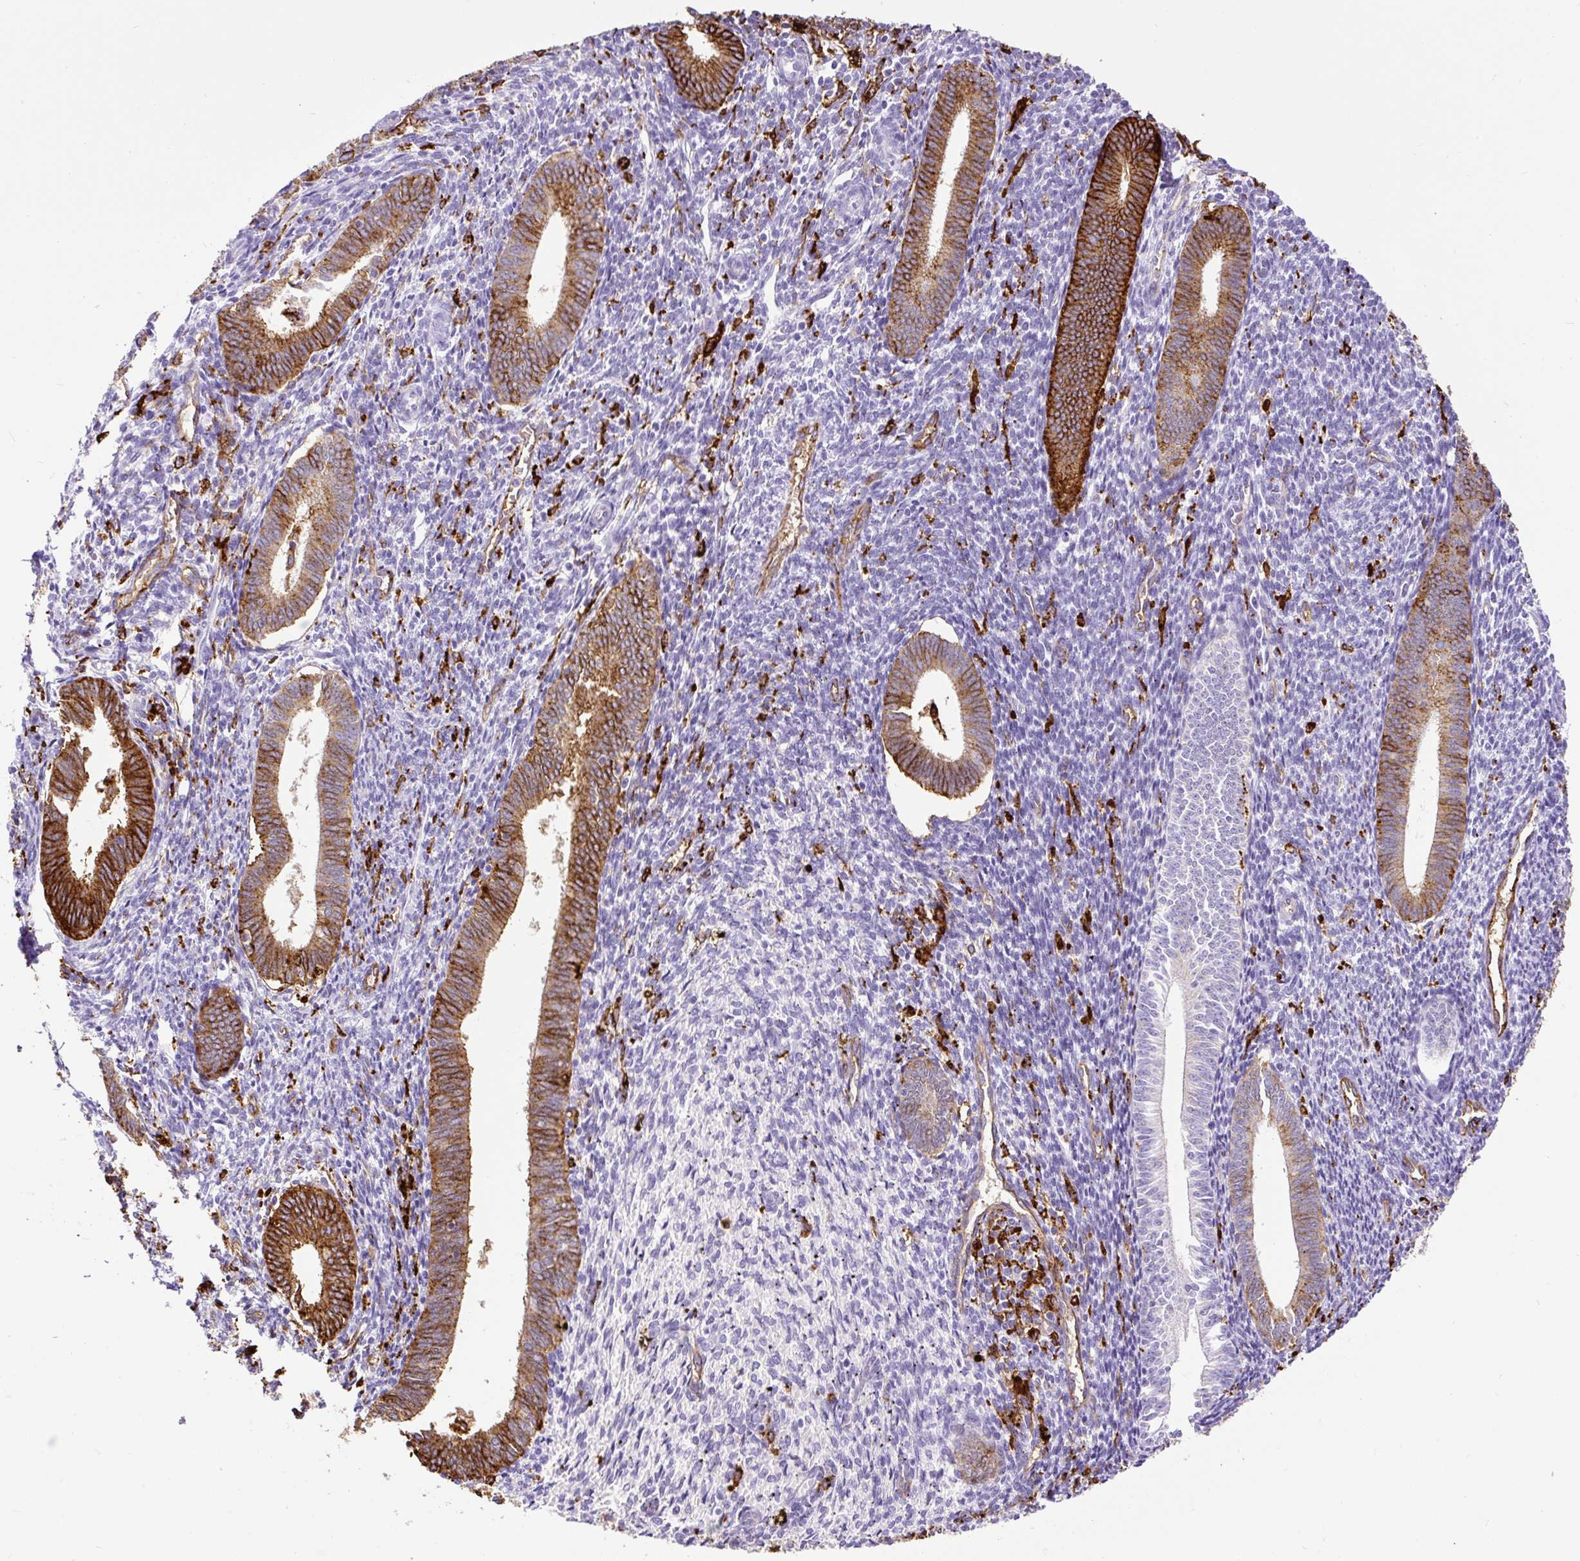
{"staining": {"intensity": "negative", "quantity": "none", "location": "none"}, "tissue": "endometrium", "cell_type": "Cells in endometrial stroma", "image_type": "normal", "snomed": [{"axis": "morphology", "description": "Normal tissue, NOS"}, {"axis": "topography", "description": "Endometrium"}], "caption": "This is an immunohistochemistry micrograph of benign endometrium. There is no positivity in cells in endometrial stroma.", "gene": "HLA", "patient": {"sex": "female", "age": 41}}